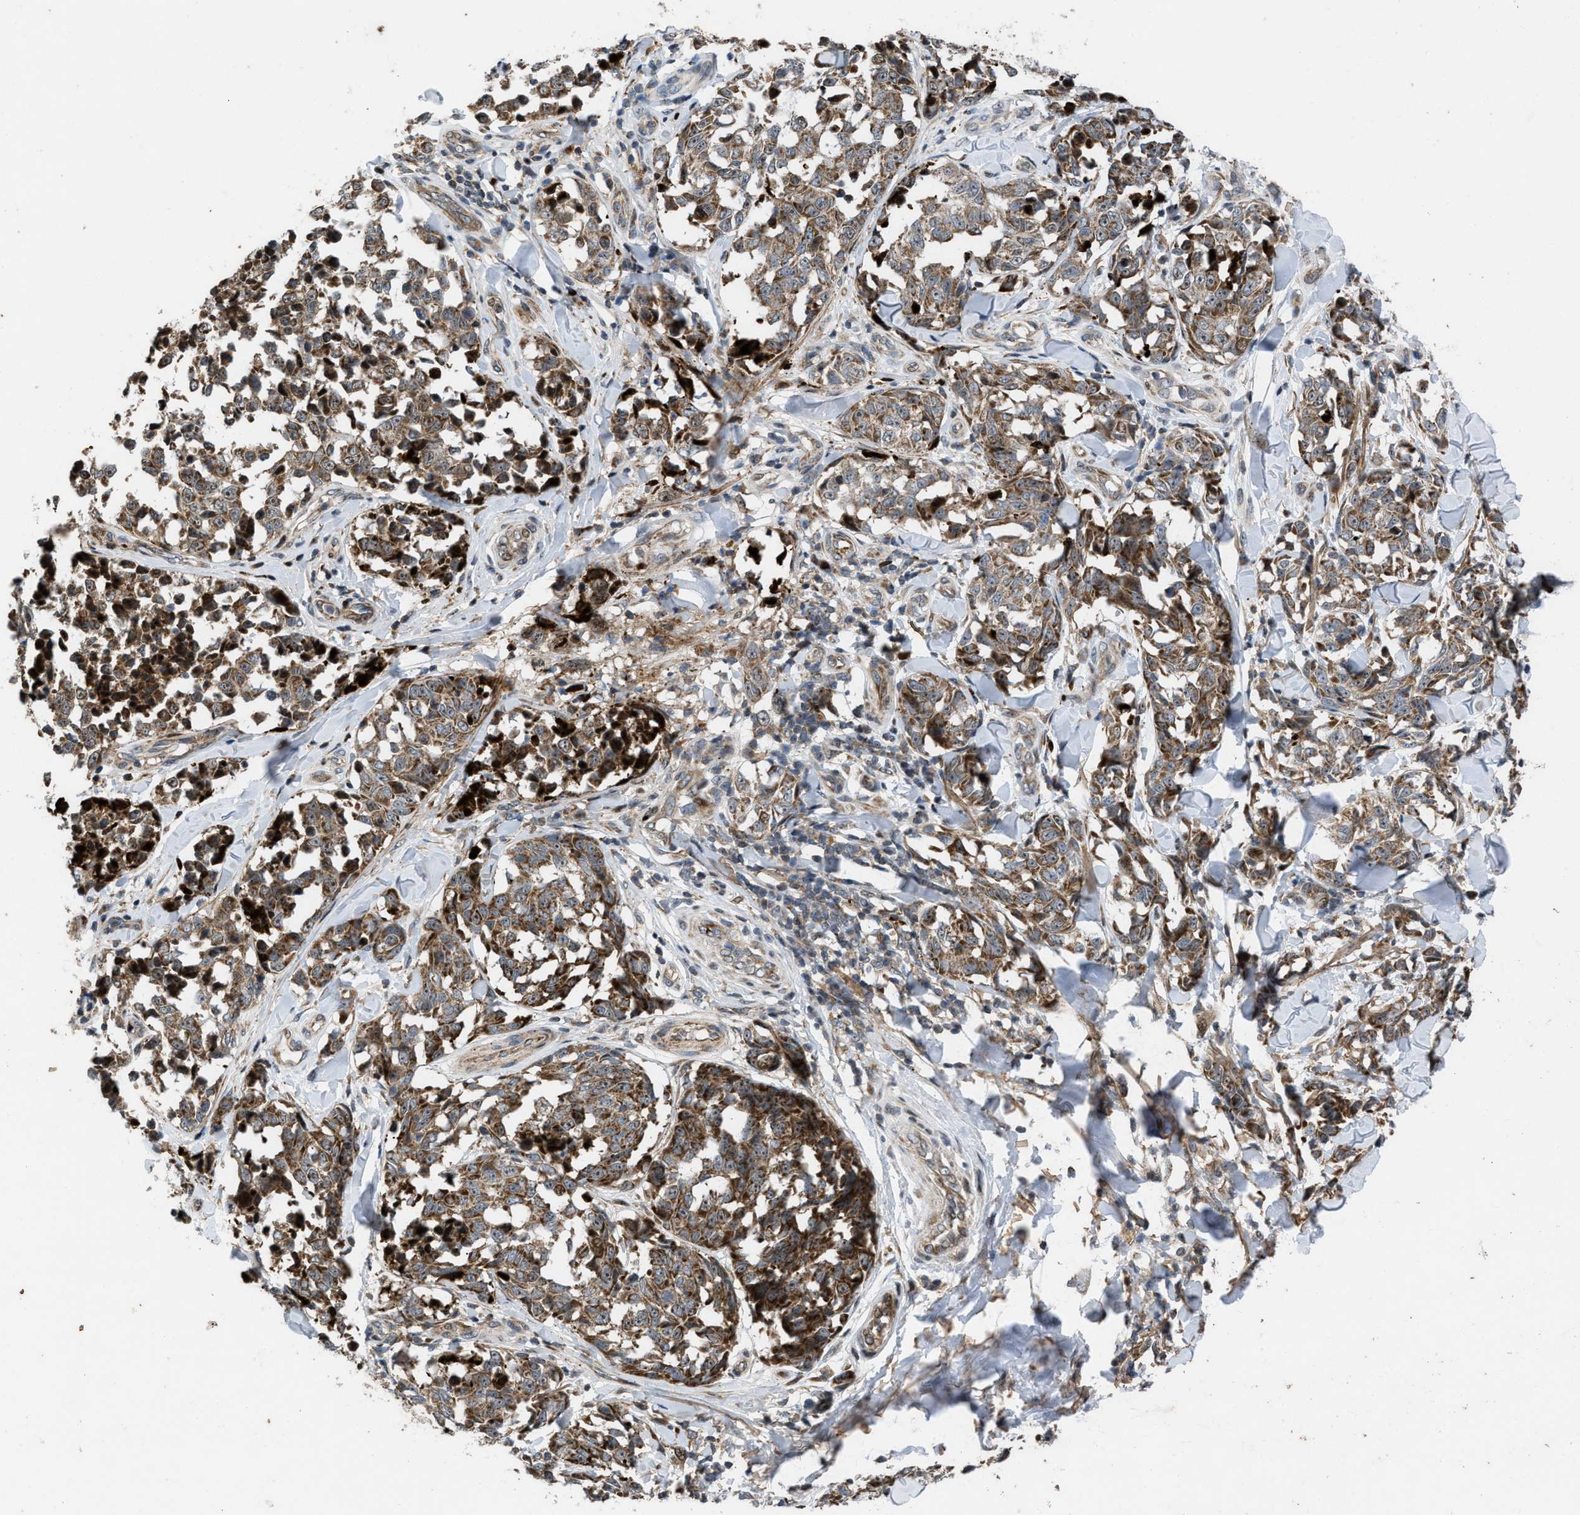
{"staining": {"intensity": "moderate", "quantity": ">75%", "location": "cytoplasmic/membranous"}, "tissue": "melanoma", "cell_type": "Tumor cells", "image_type": "cancer", "snomed": [{"axis": "morphology", "description": "Malignant melanoma, NOS"}, {"axis": "topography", "description": "Skin"}], "caption": "Protein staining demonstrates moderate cytoplasmic/membranous expression in approximately >75% of tumor cells in melanoma. (DAB (3,3'-diaminobenzidine) = brown stain, brightfield microscopy at high magnification).", "gene": "AP3M2", "patient": {"sex": "female", "age": 64}}